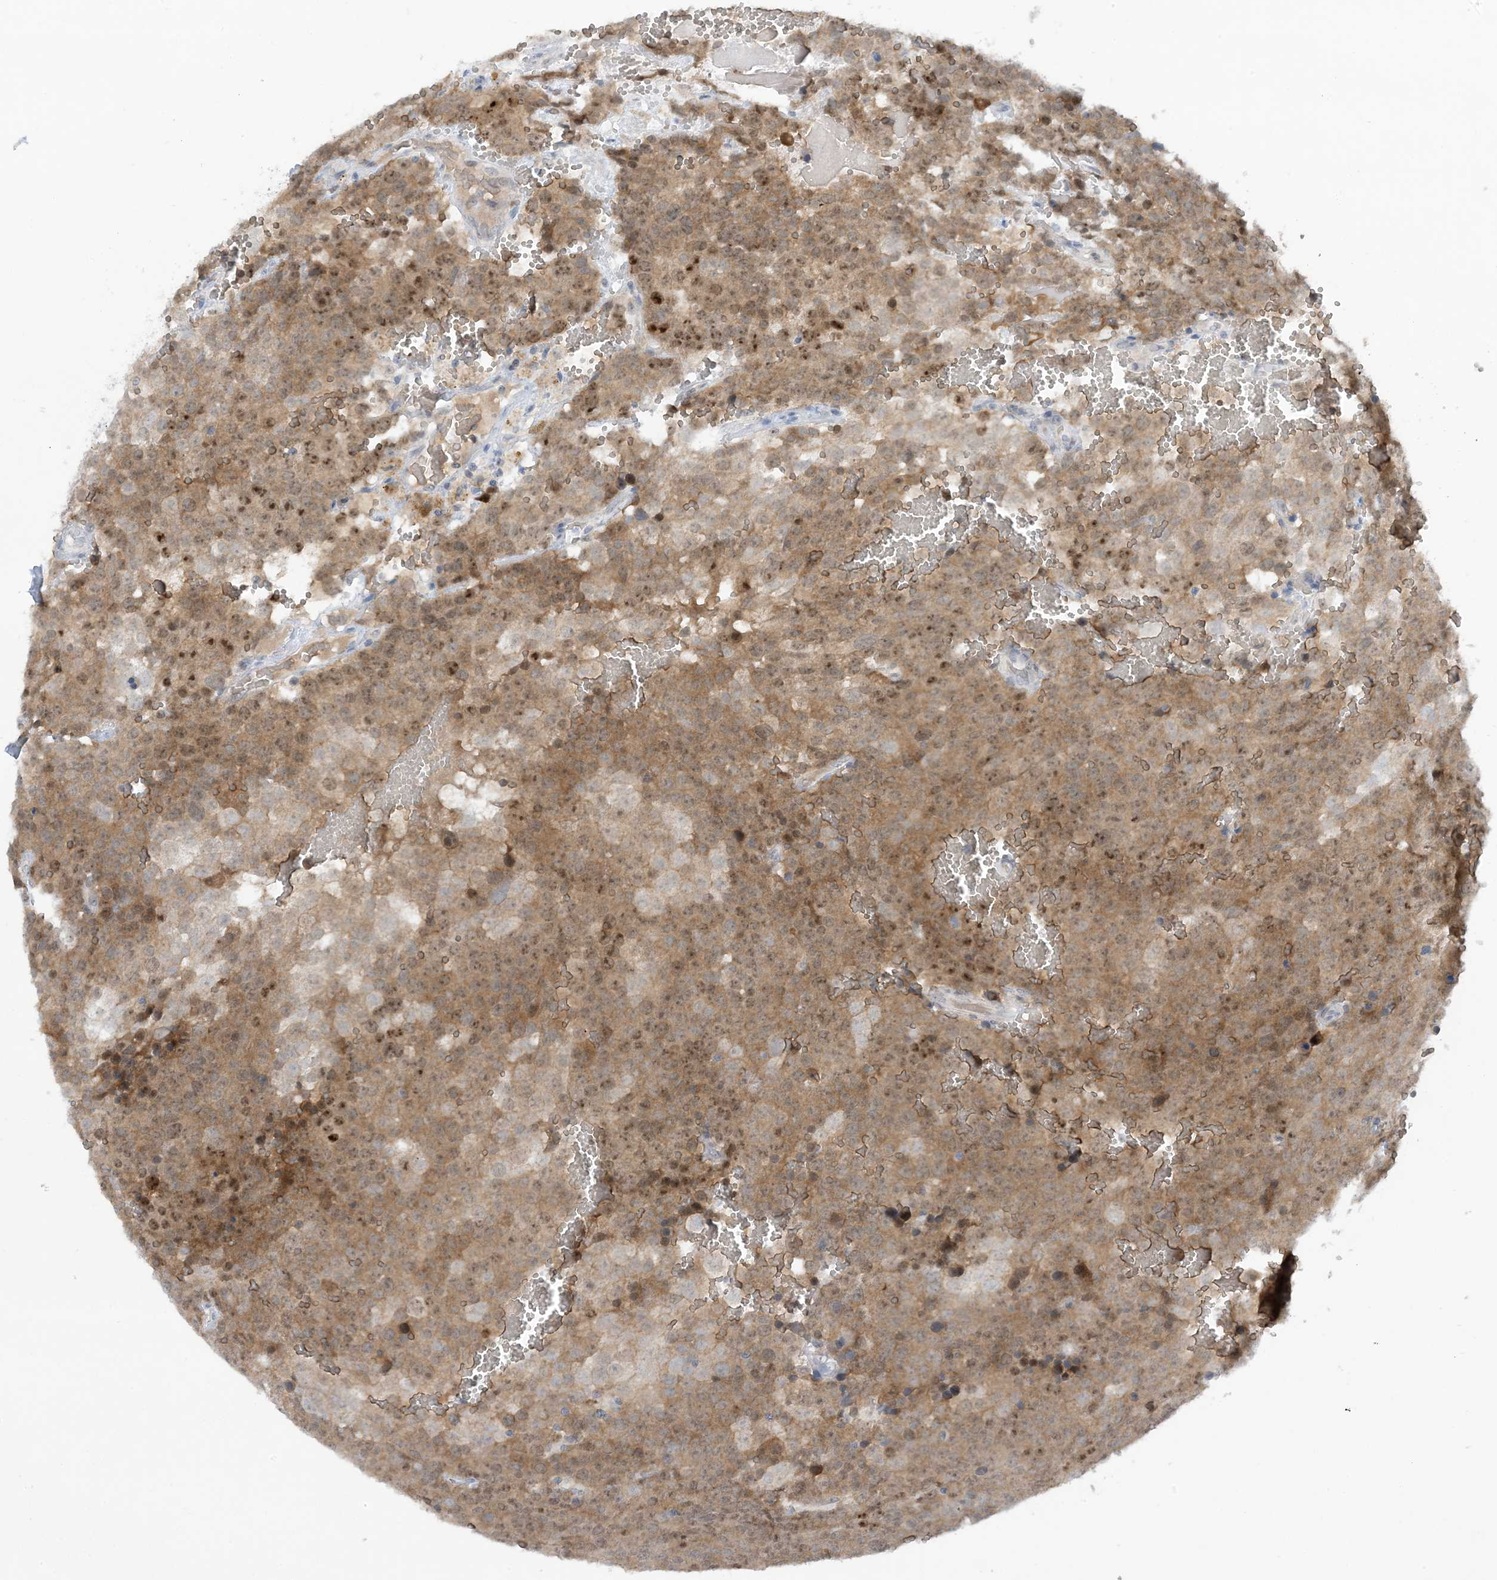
{"staining": {"intensity": "moderate", "quantity": ">75%", "location": "cytoplasmic/membranous,nuclear"}, "tissue": "testis cancer", "cell_type": "Tumor cells", "image_type": "cancer", "snomed": [{"axis": "morphology", "description": "Seminoma, NOS"}, {"axis": "topography", "description": "Testis"}], "caption": "Immunohistochemical staining of human testis cancer demonstrates medium levels of moderate cytoplasmic/membranous and nuclear expression in about >75% of tumor cells. (DAB IHC with brightfield microscopy, high magnification).", "gene": "UBE2E1", "patient": {"sex": "male", "age": 71}}